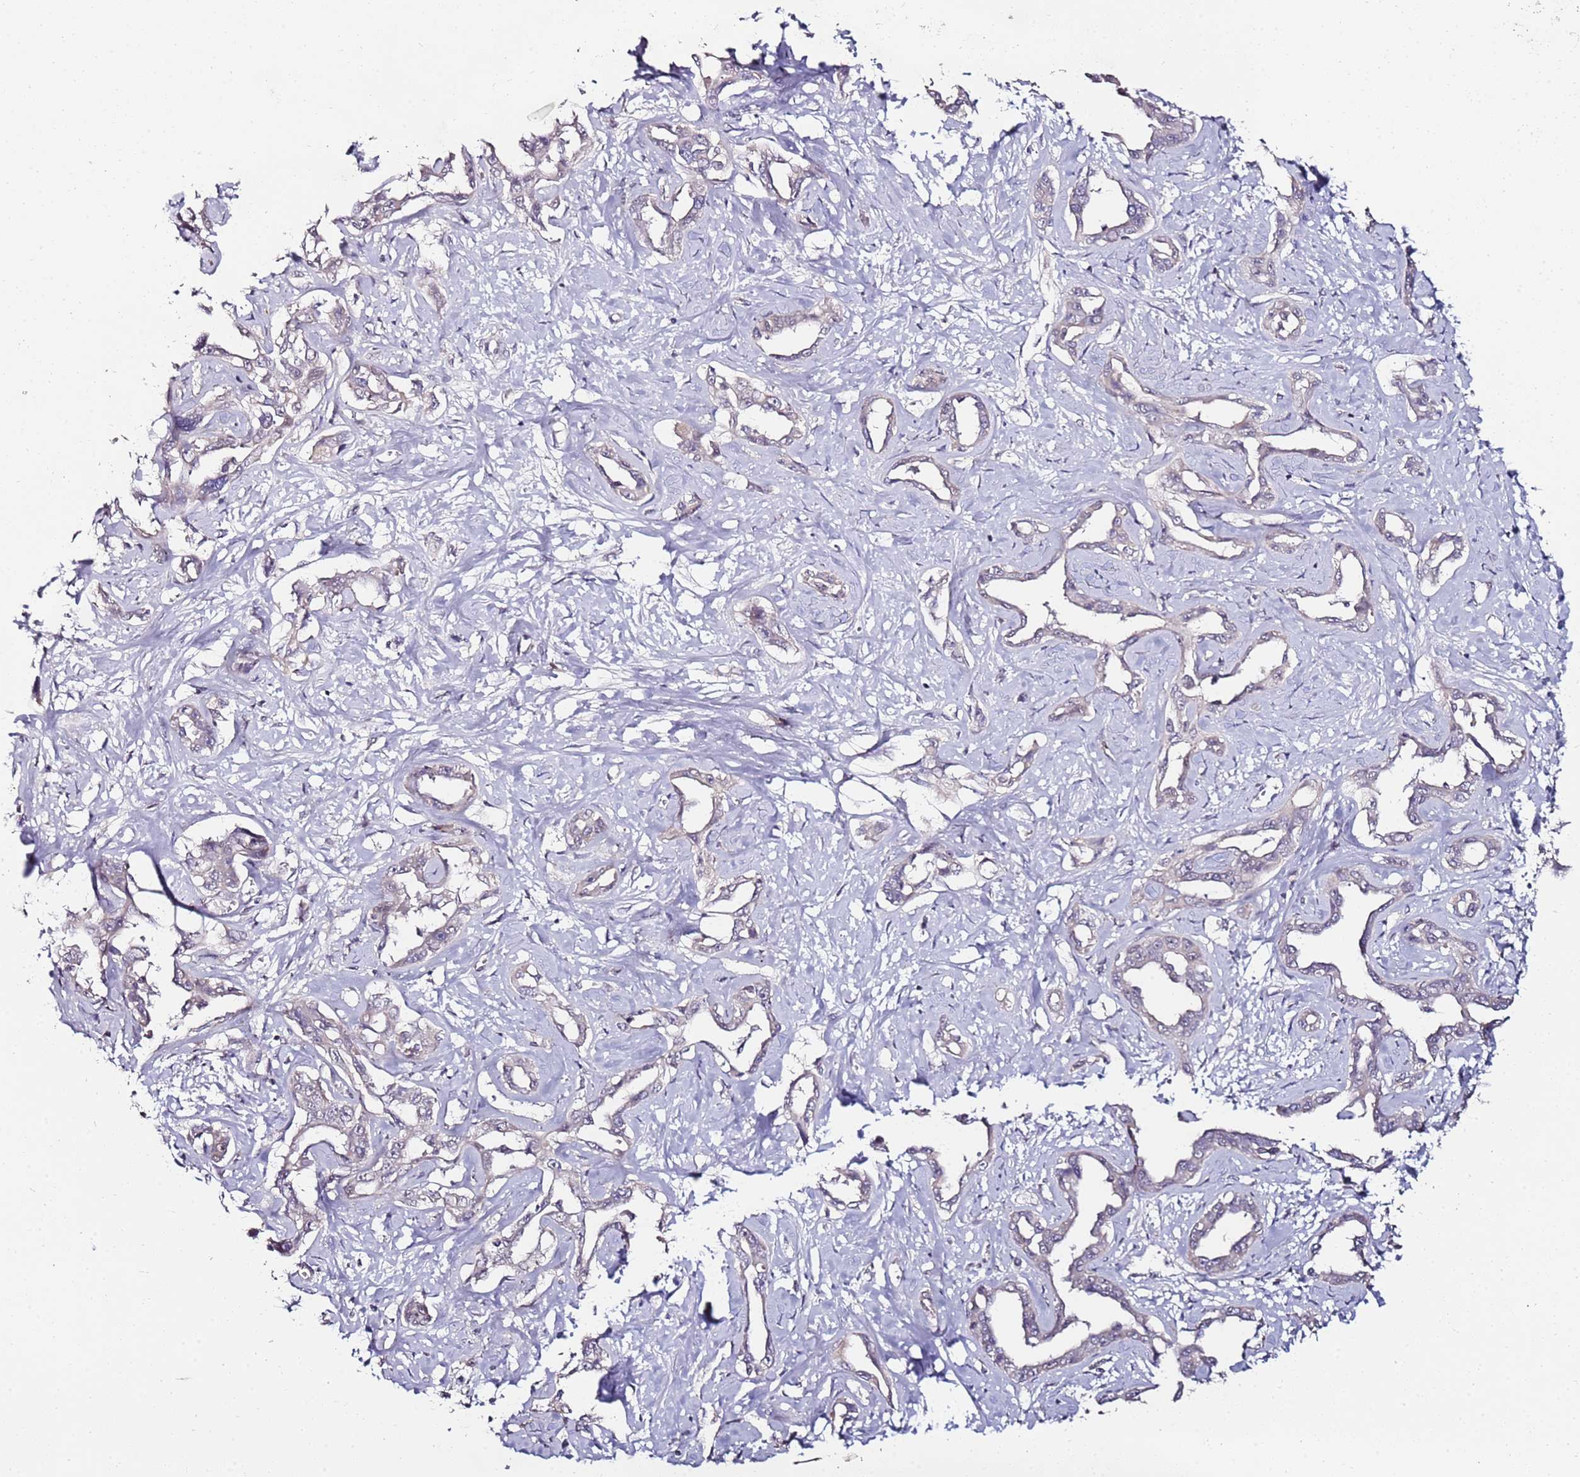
{"staining": {"intensity": "negative", "quantity": "none", "location": "none"}, "tissue": "liver cancer", "cell_type": "Tumor cells", "image_type": "cancer", "snomed": [{"axis": "morphology", "description": "Cholangiocarcinoma"}, {"axis": "topography", "description": "Liver"}], "caption": "Tumor cells are negative for protein expression in human liver cancer.", "gene": "DUSP28", "patient": {"sex": "male", "age": 59}}